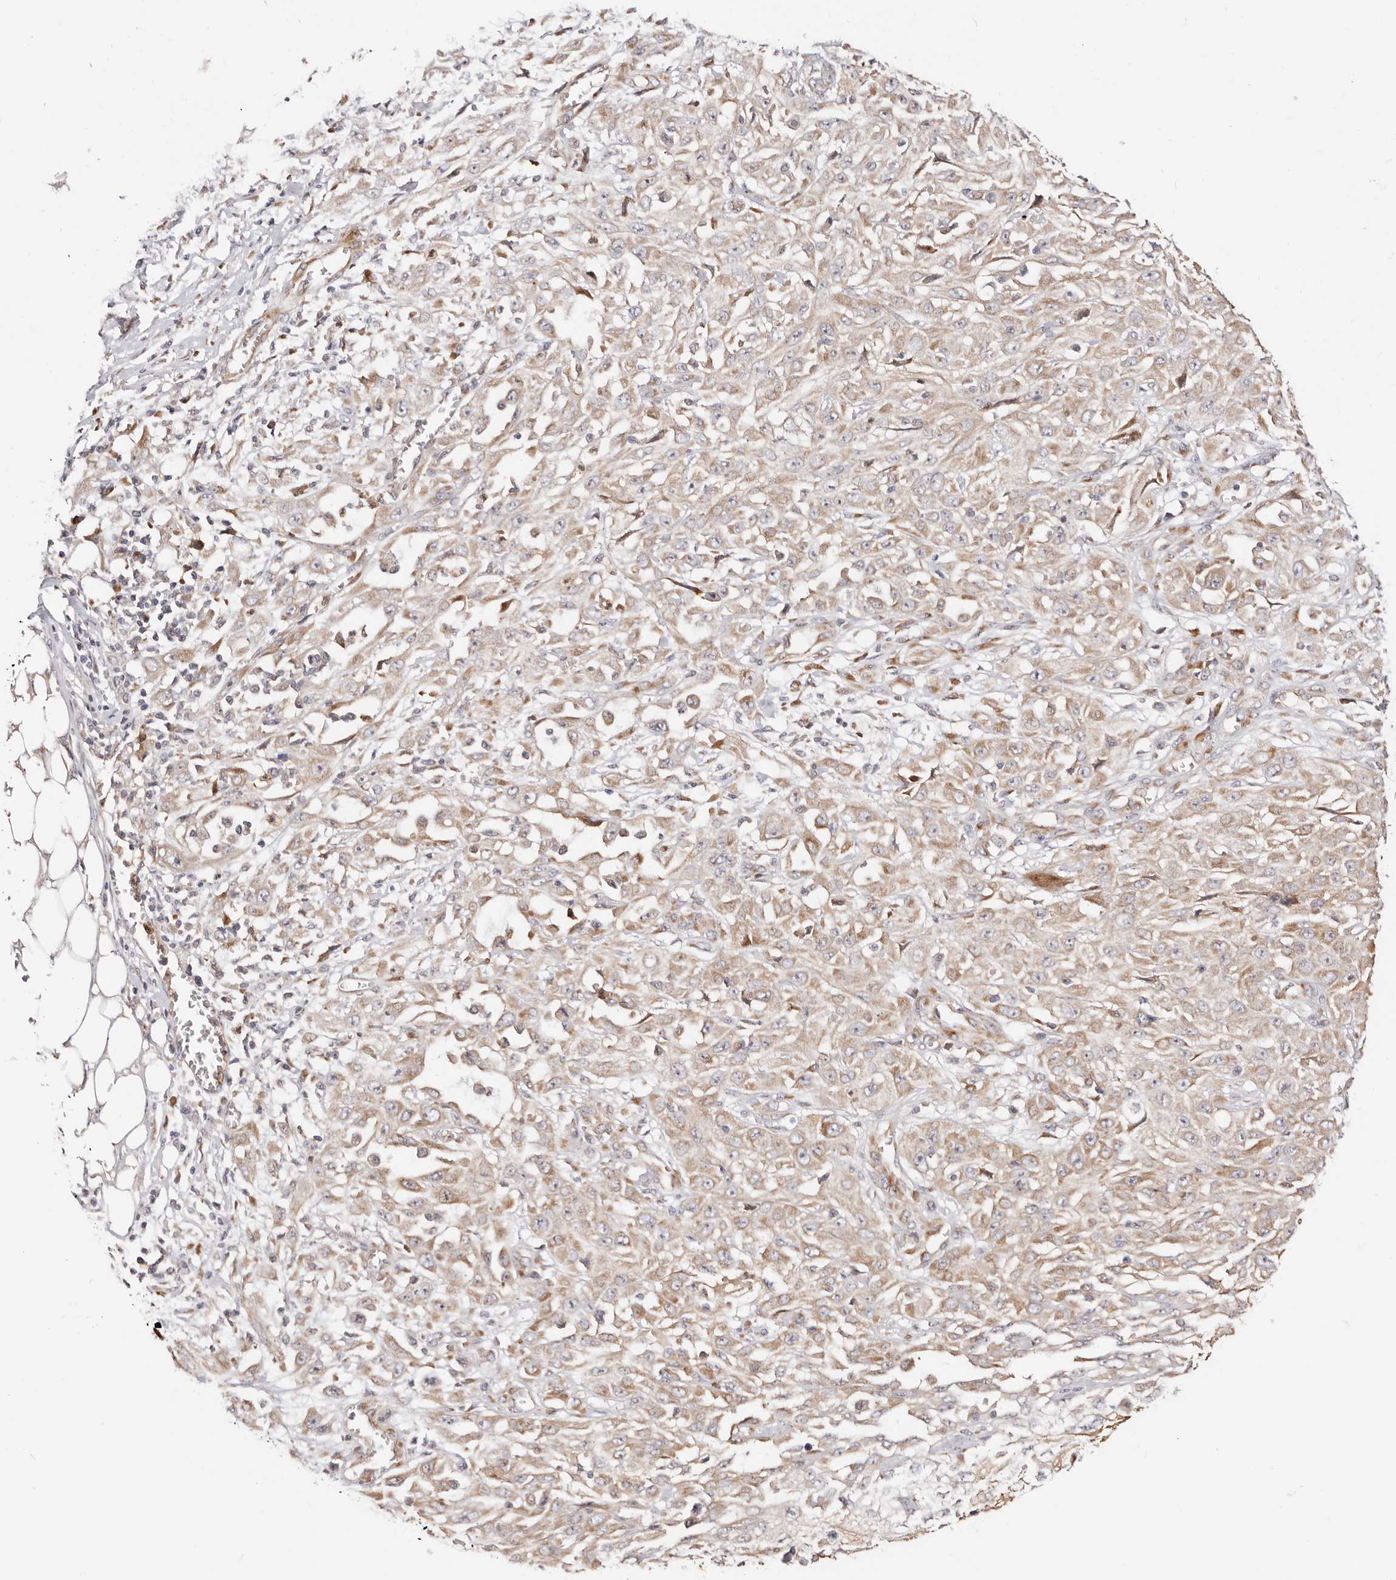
{"staining": {"intensity": "weak", "quantity": ">75%", "location": "cytoplasmic/membranous"}, "tissue": "skin cancer", "cell_type": "Tumor cells", "image_type": "cancer", "snomed": [{"axis": "morphology", "description": "Squamous cell carcinoma, NOS"}, {"axis": "morphology", "description": "Squamous cell carcinoma, metastatic, NOS"}, {"axis": "topography", "description": "Skin"}, {"axis": "topography", "description": "Lymph node"}], "caption": "Human skin cancer (metastatic squamous cell carcinoma) stained with a protein marker reveals weak staining in tumor cells.", "gene": "BCL2L15", "patient": {"sex": "male", "age": 75}}